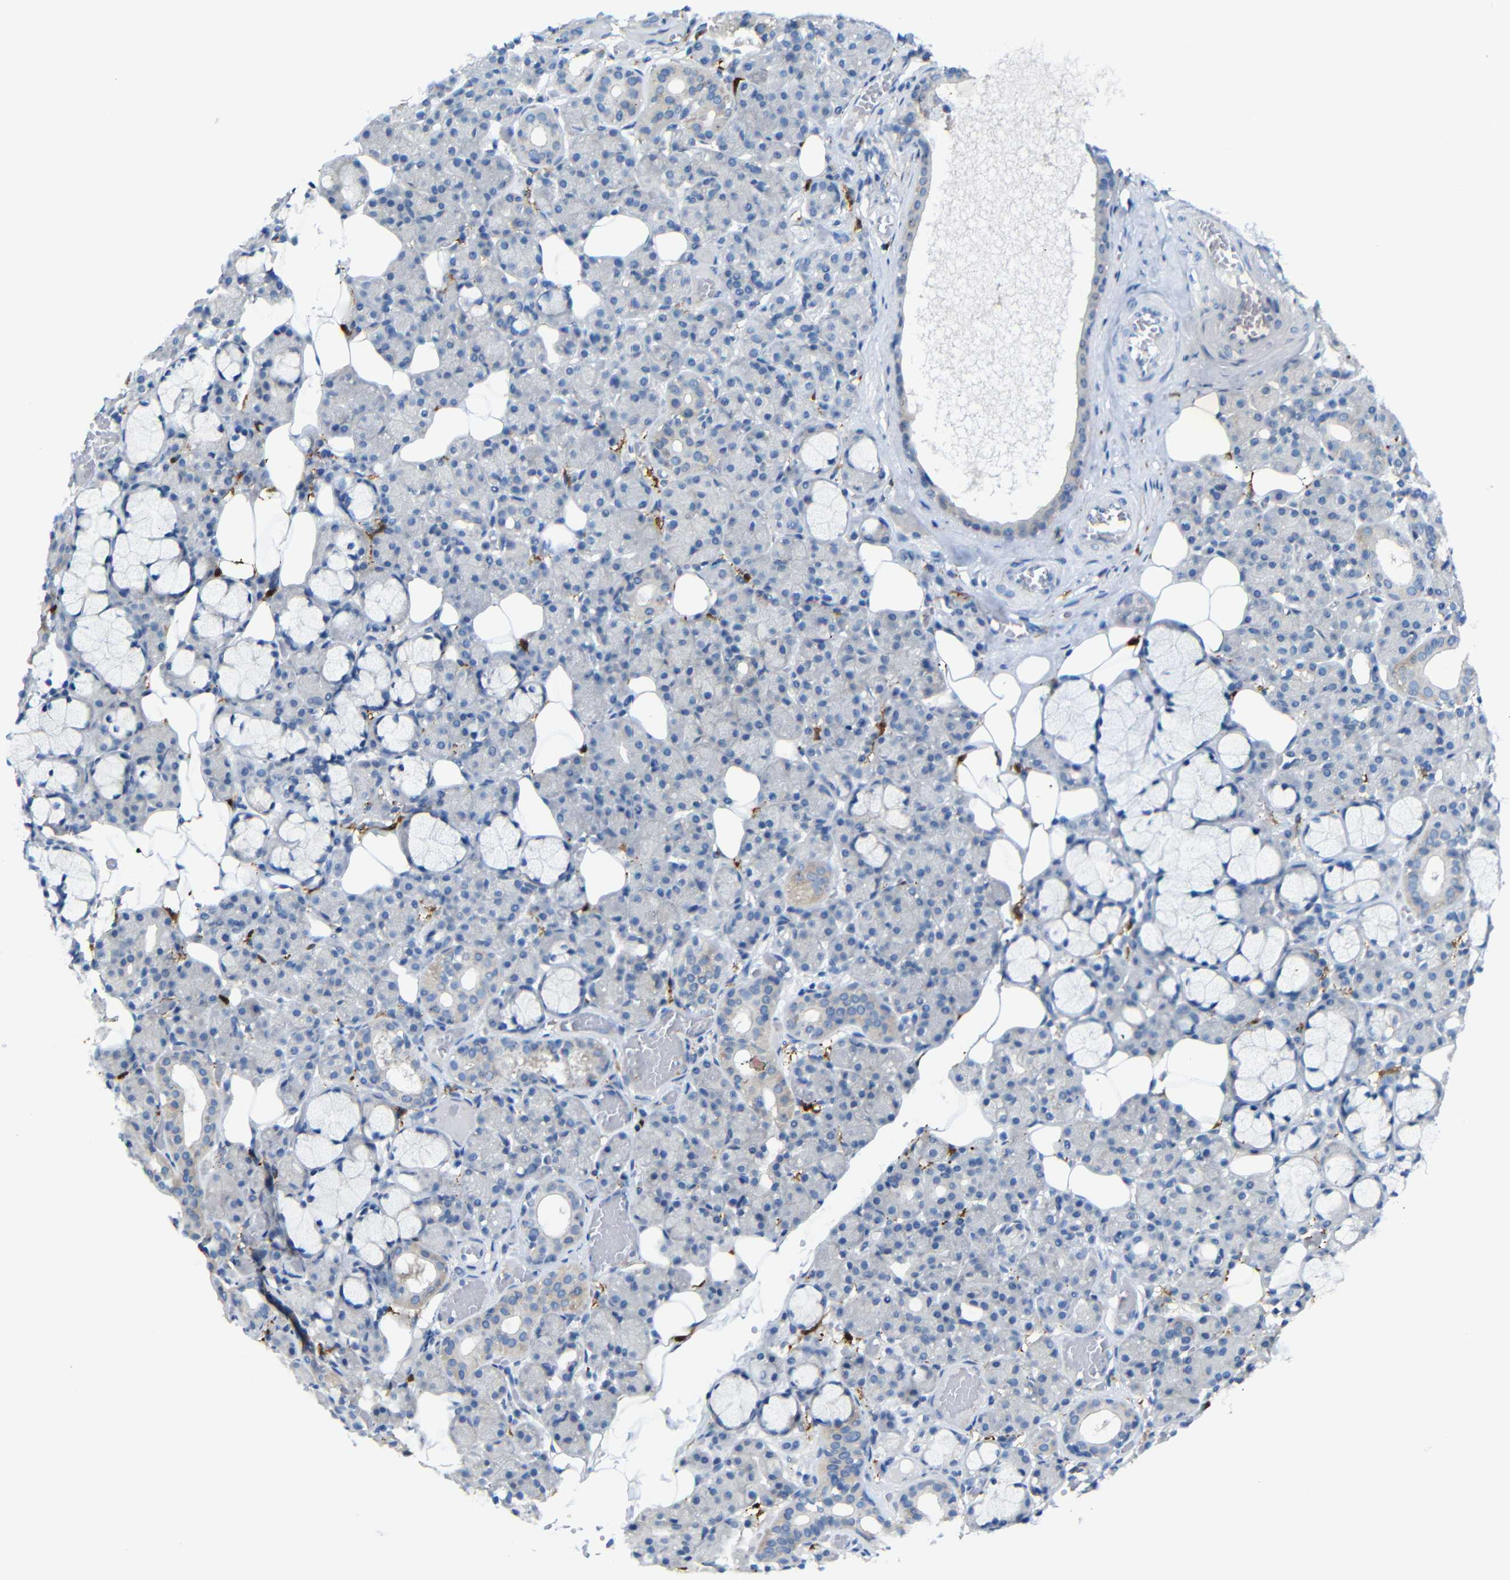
{"staining": {"intensity": "weak", "quantity": "<25%", "location": "cytoplasmic/membranous"}, "tissue": "salivary gland", "cell_type": "Glandular cells", "image_type": "normal", "snomed": [{"axis": "morphology", "description": "Normal tissue, NOS"}, {"axis": "topography", "description": "Salivary gland"}], "caption": "Salivary gland stained for a protein using immunohistochemistry (IHC) exhibits no positivity glandular cells.", "gene": "C1orf210", "patient": {"sex": "male", "age": 63}}